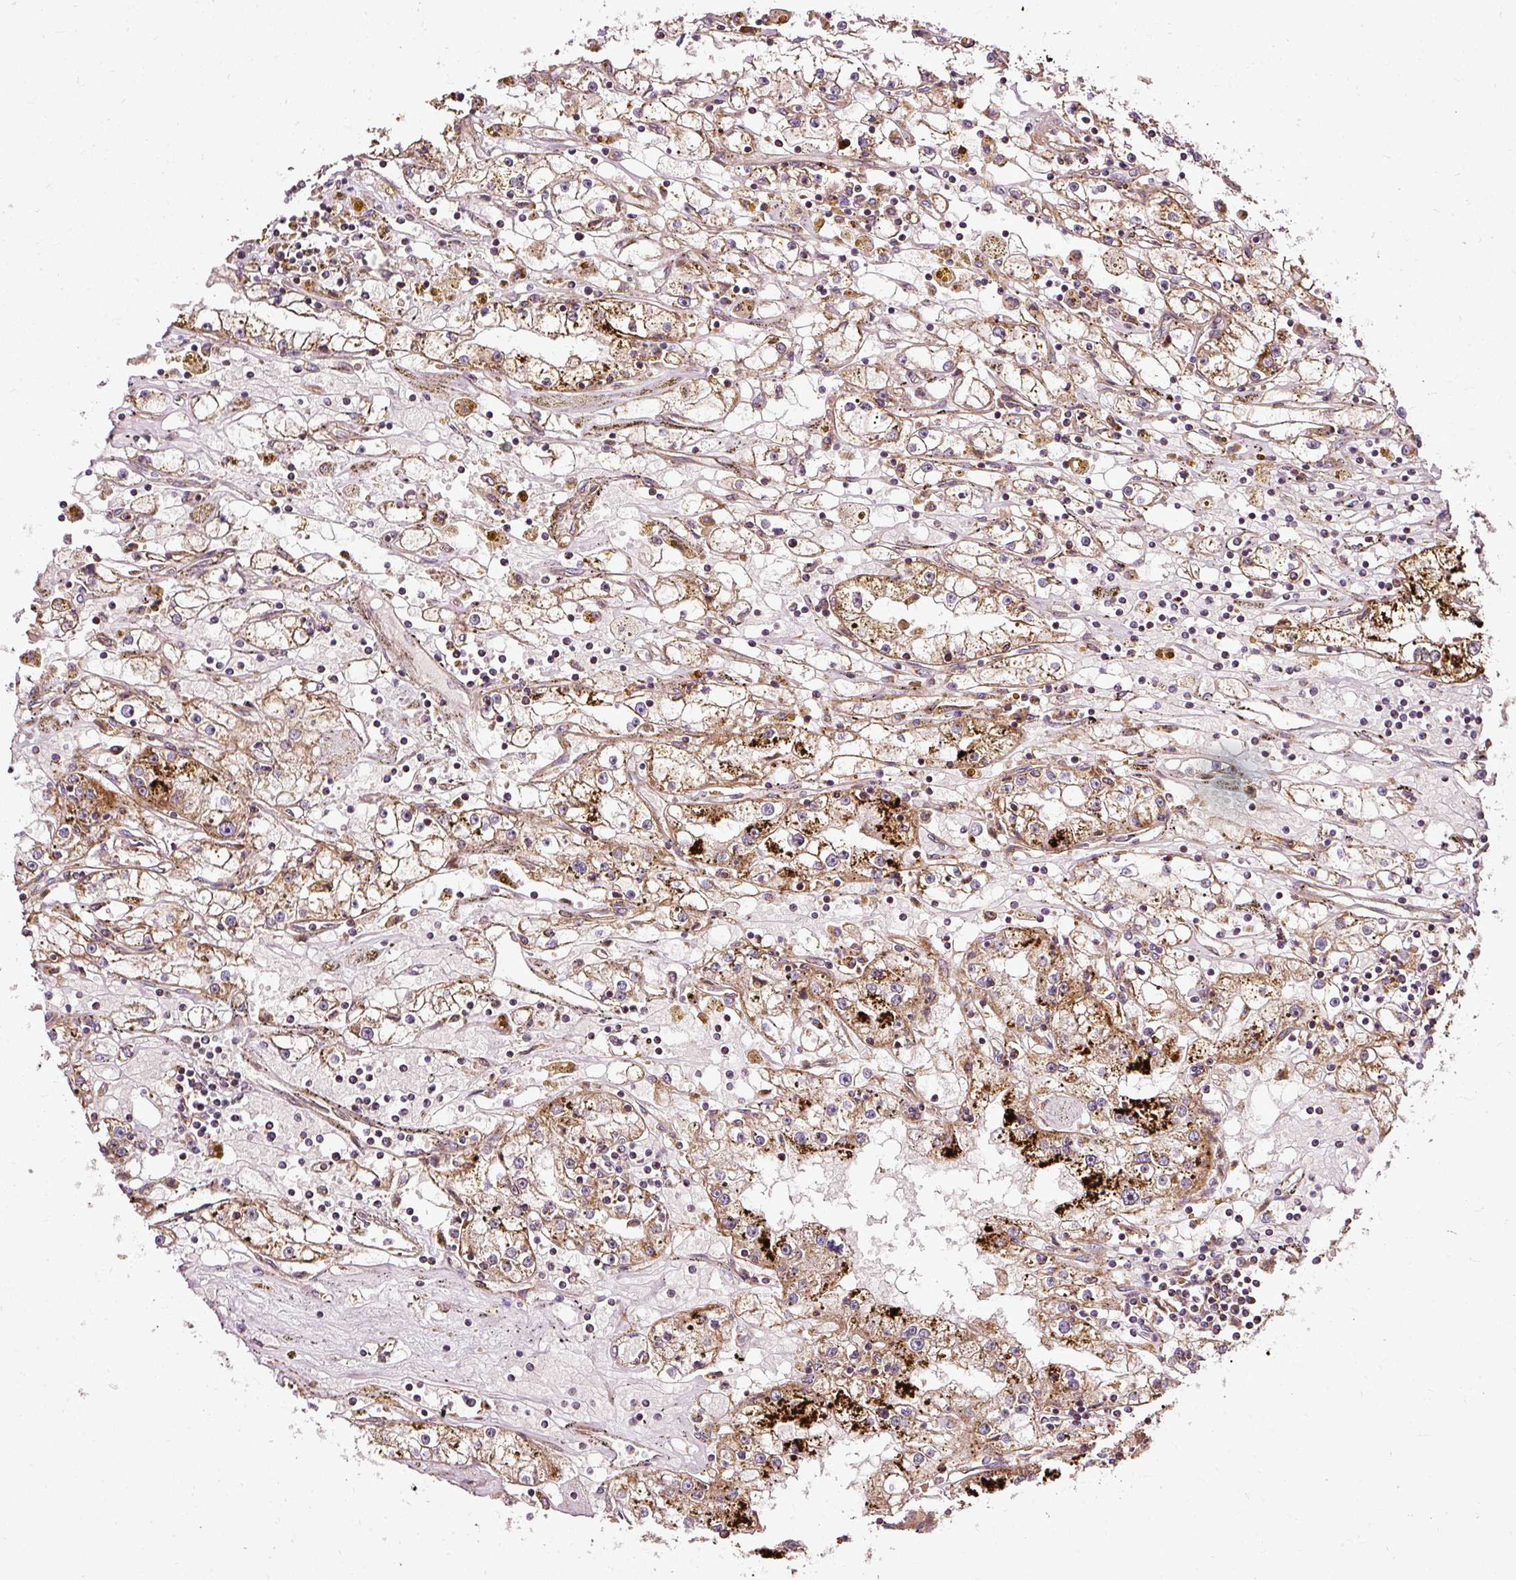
{"staining": {"intensity": "moderate", "quantity": ">75%", "location": "cytoplasmic/membranous"}, "tissue": "renal cancer", "cell_type": "Tumor cells", "image_type": "cancer", "snomed": [{"axis": "morphology", "description": "Adenocarcinoma, NOS"}, {"axis": "topography", "description": "Kidney"}], "caption": "Protein positivity by immunohistochemistry exhibits moderate cytoplasmic/membranous positivity in about >75% of tumor cells in renal cancer (adenocarcinoma). The staining is performed using DAB brown chromogen to label protein expression. The nuclei are counter-stained blue using hematoxylin.", "gene": "ISCU", "patient": {"sex": "male", "age": 56}}